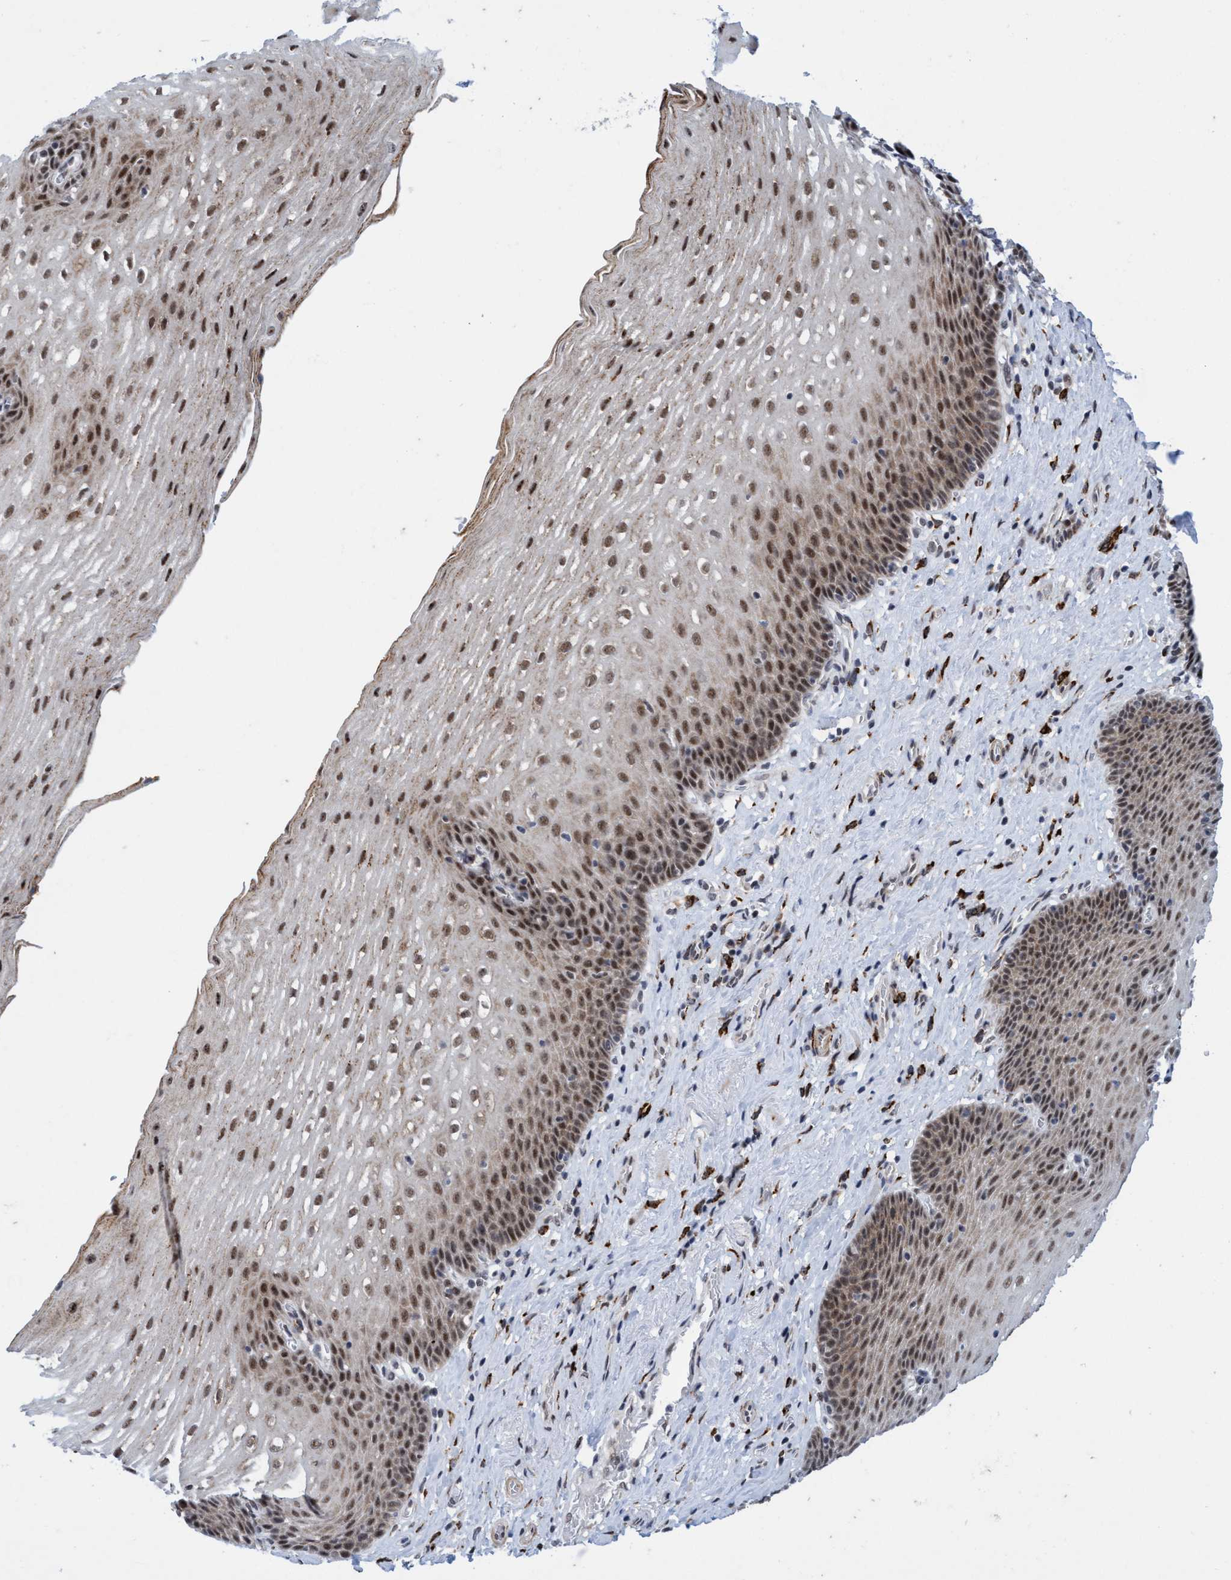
{"staining": {"intensity": "moderate", "quantity": ">75%", "location": "cytoplasmic/membranous,nuclear"}, "tissue": "esophagus", "cell_type": "Squamous epithelial cells", "image_type": "normal", "snomed": [{"axis": "morphology", "description": "Normal tissue, NOS"}, {"axis": "topography", "description": "Esophagus"}], "caption": "IHC micrograph of normal esophagus: esophagus stained using IHC shows medium levels of moderate protein expression localized specifically in the cytoplasmic/membranous,nuclear of squamous epithelial cells, appearing as a cytoplasmic/membranous,nuclear brown color.", "gene": "GLT6D1", "patient": {"sex": "male", "age": 48}}